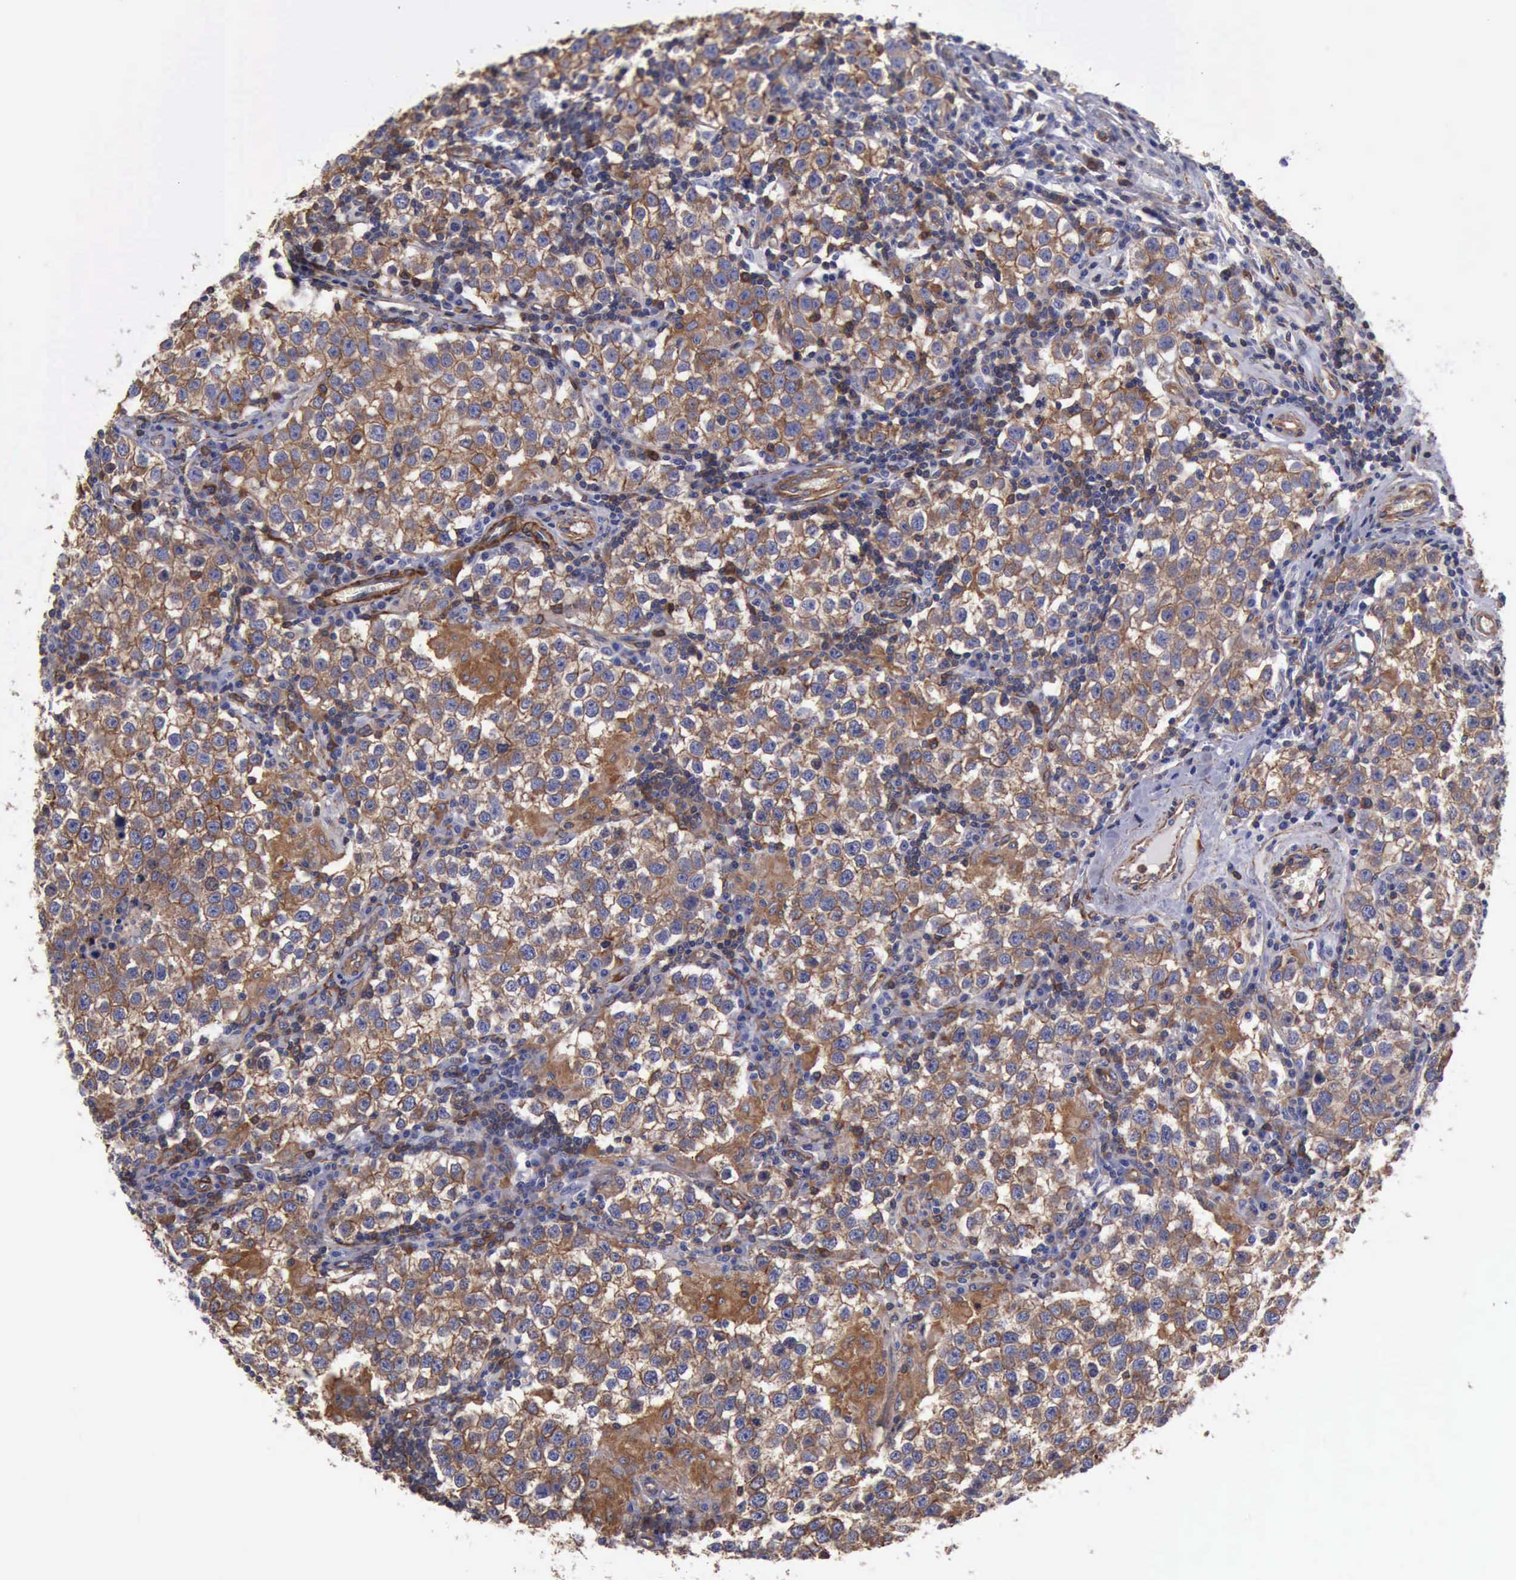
{"staining": {"intensity": "strong", "quantity": ">75%", "location": "cytoplasmic/membranous"}, "tissue": "testis cancer", "cell_type": "Tumor cells", "image_type": "cancer", "snomed": [{"axis": "morphology", "description": "Seminoma, NOS"}, {"axis": "topography", "description": "Testis"}], "caption": "Brown immunohistochemical staining in testis cancer (seminoma) demonstrates strong cytoplasmic/membranous staining in approximately >75% of tumor cells. (Stains: DAB (3,3'-diaminobenzidine) in brown, nuclei in blue, Microscopy: brightfield microscopy at high magnification).", "gene": "FLNA", "patient": {"sex": "male", "age": 36}}